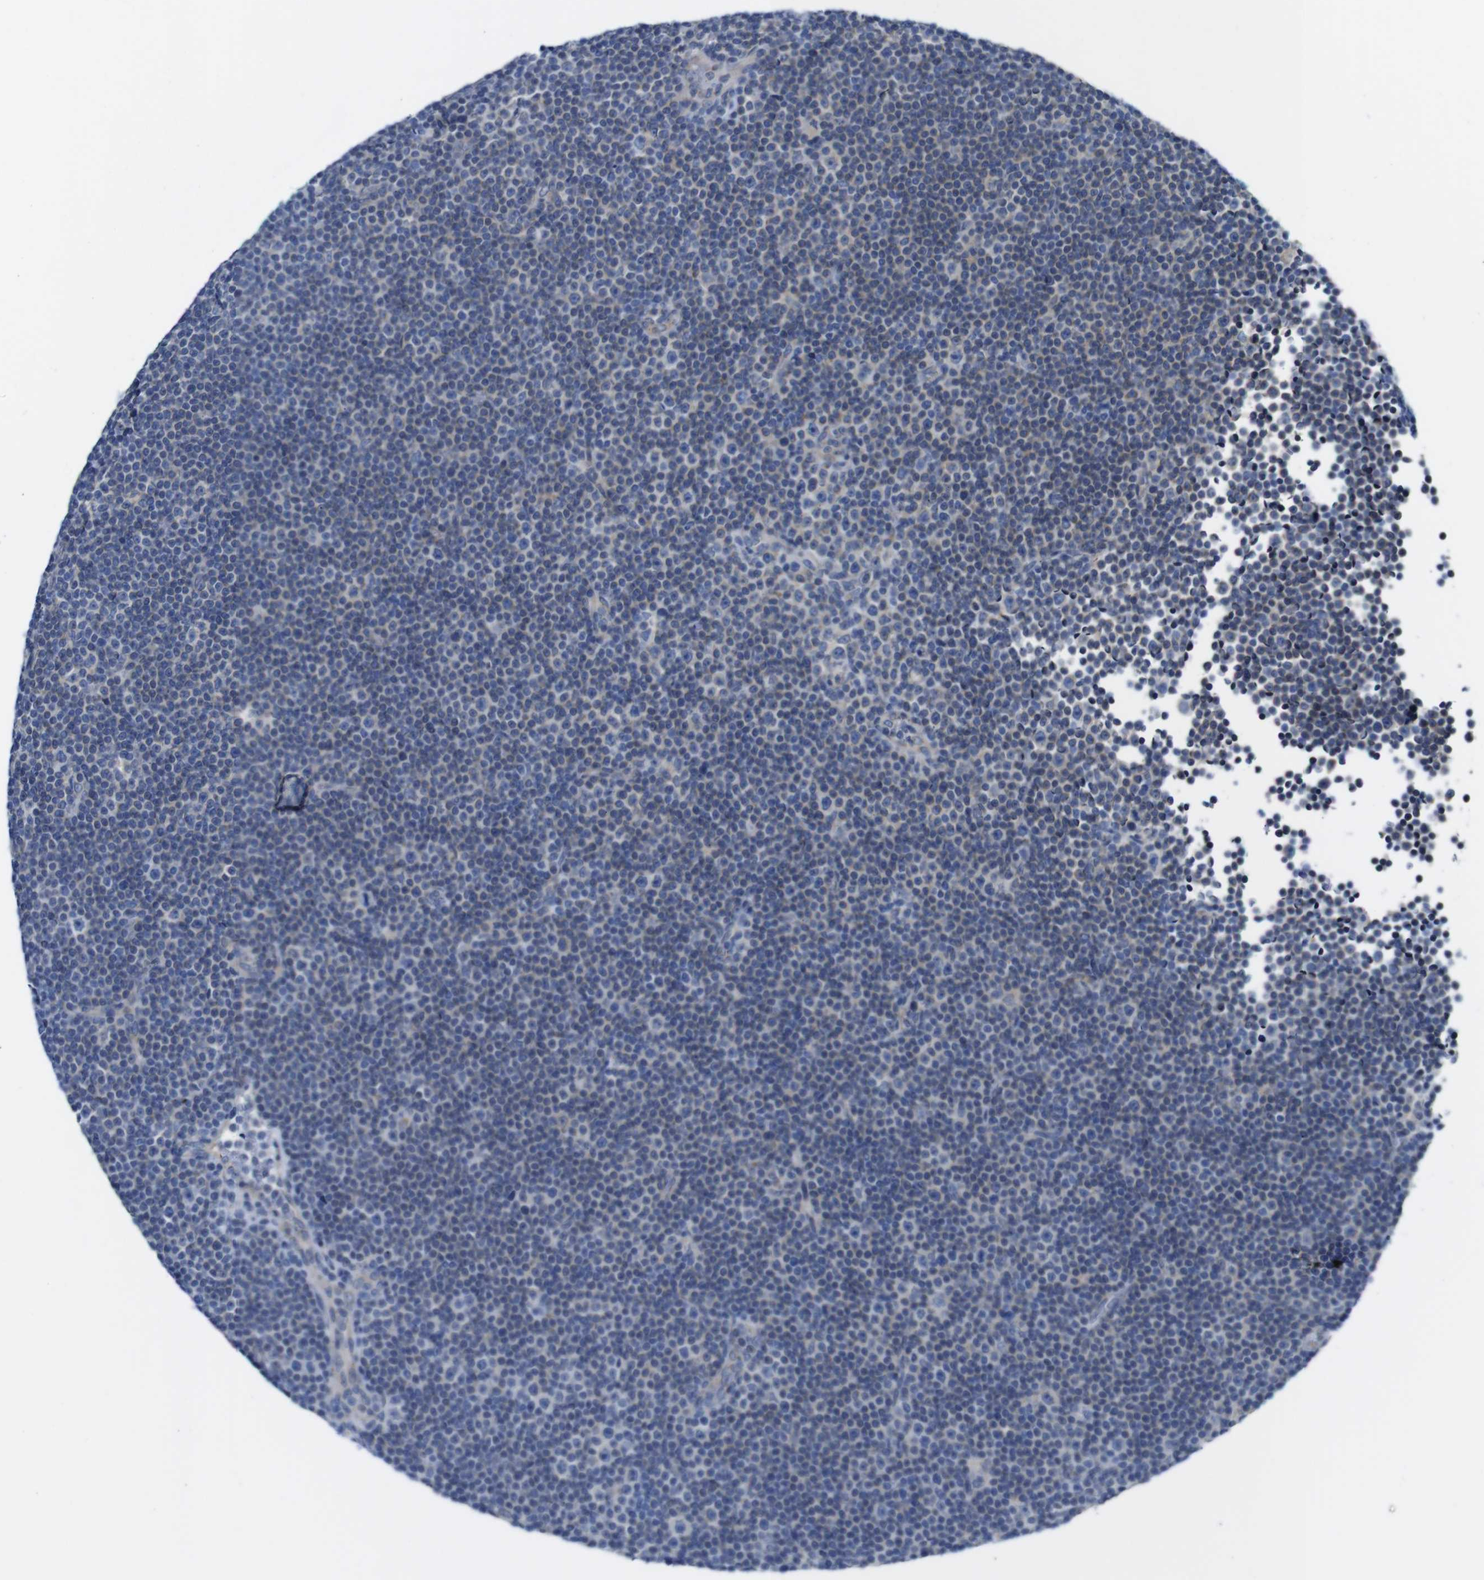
{"staining": {"intensity": "negative", "quantity": "none", "location": "none"}, "tissue": "lymphoma", "cell_type": "Tumor cells", "image_type": "cancer", "snomed": [{"axis": "morphology", "description": "Malignant lymphoma, non-Hodgkin's type, Low grade"}, {"axis": "topography", "description": "Lymph node"}], "caption": "The image shows no staining of tumor cells in low-grade malignant lymphoma, non-Hodgkin's type.", "gene": "DDRGK1", "patient": {"sex": "female", "age": 67}}